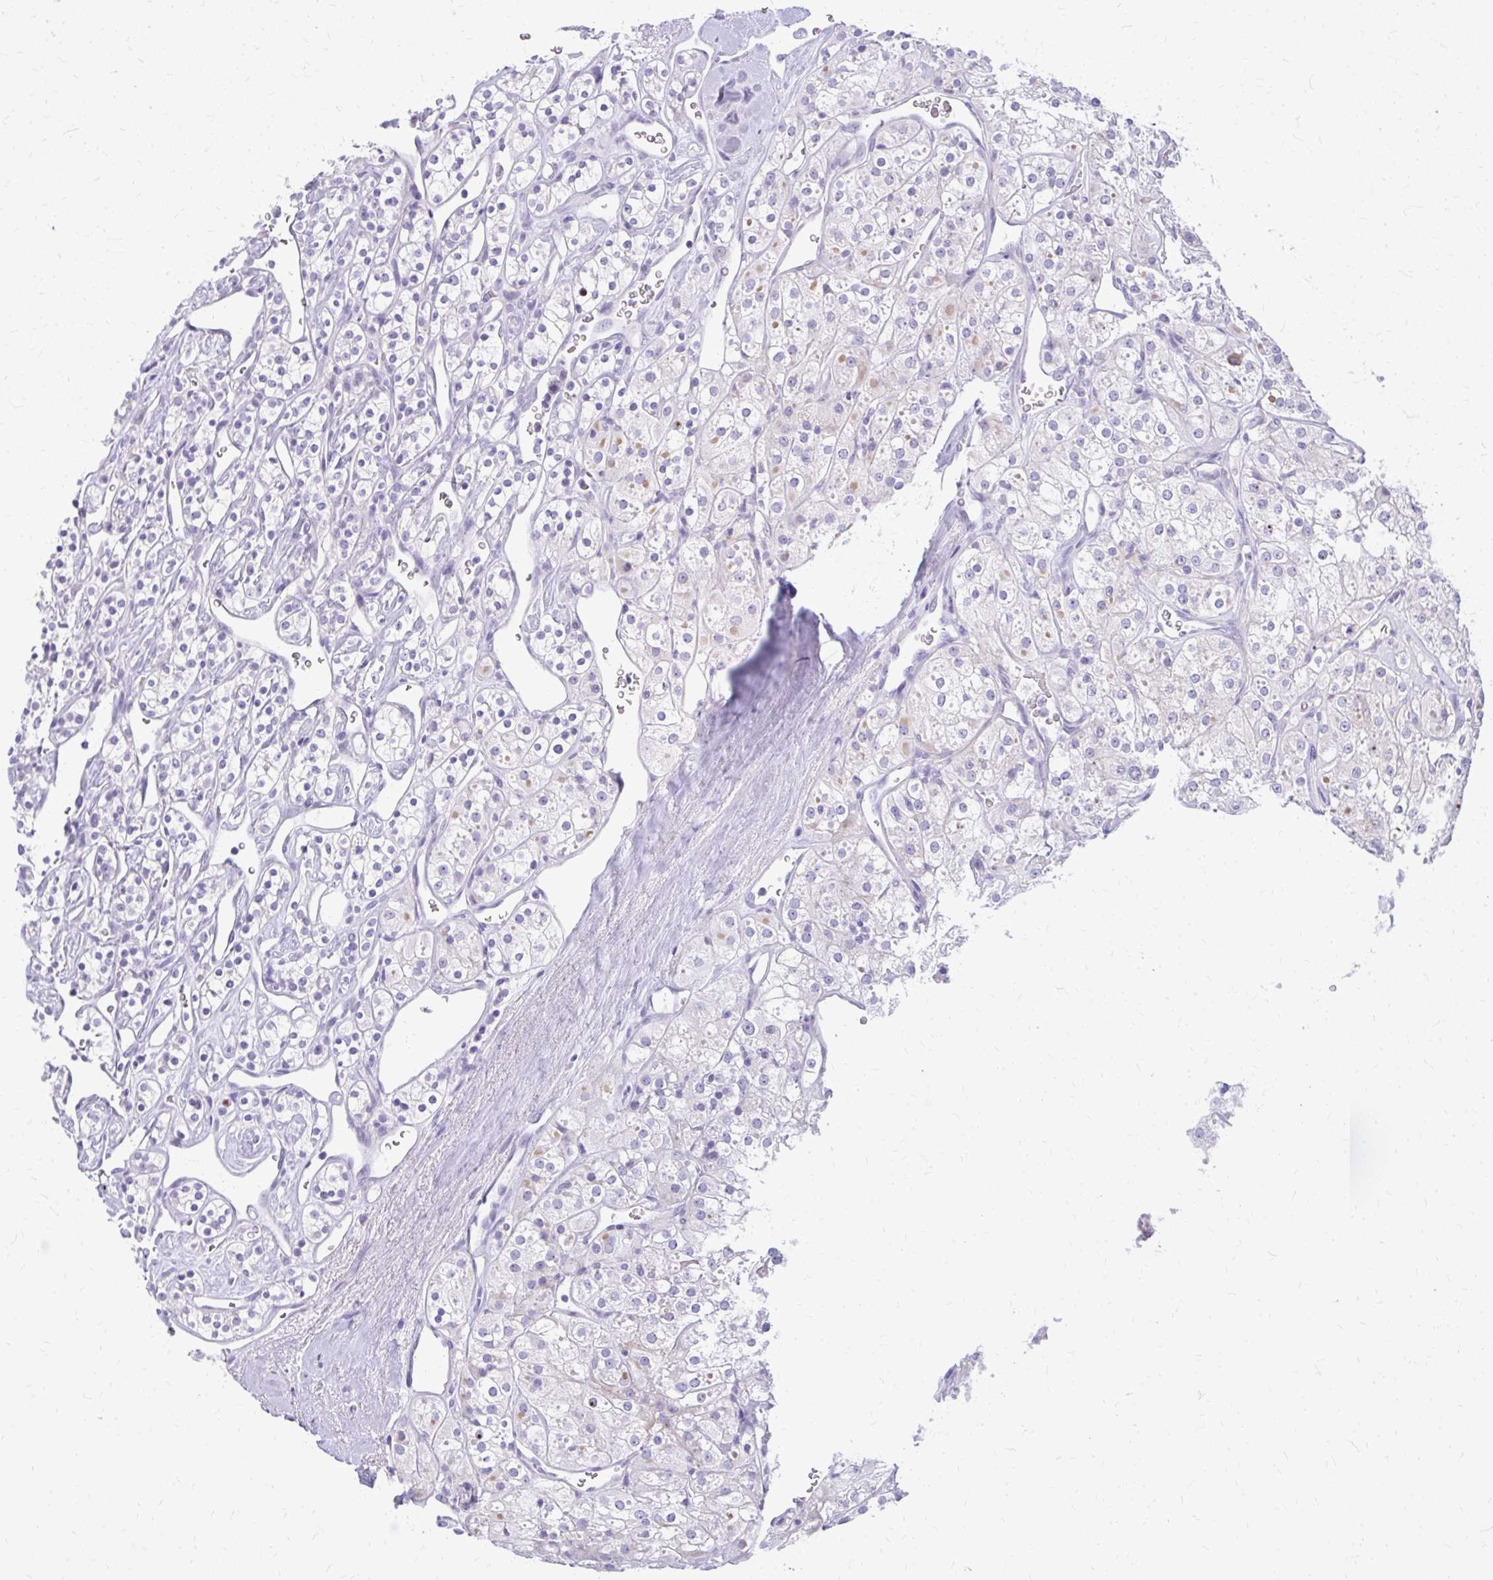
{"staining": {"intensity": "negative", "quantity": "none", "location": "none"}, "tissue": "renal cancer", "cell_type": "Tumor cells", "image_type": "cancer", "snomed": [{"axis": "morphology", "description": "Adenocarcinoma, NOS"}, {"axis": "topography", "description": "Kidney"}], "caption": "Adenocarcinoma (renal) stained for a protein using IHC demonstrates no positivity tumor cells.", "gene": "PRAP1", "patient": {"sex": "male", "age": 77}}